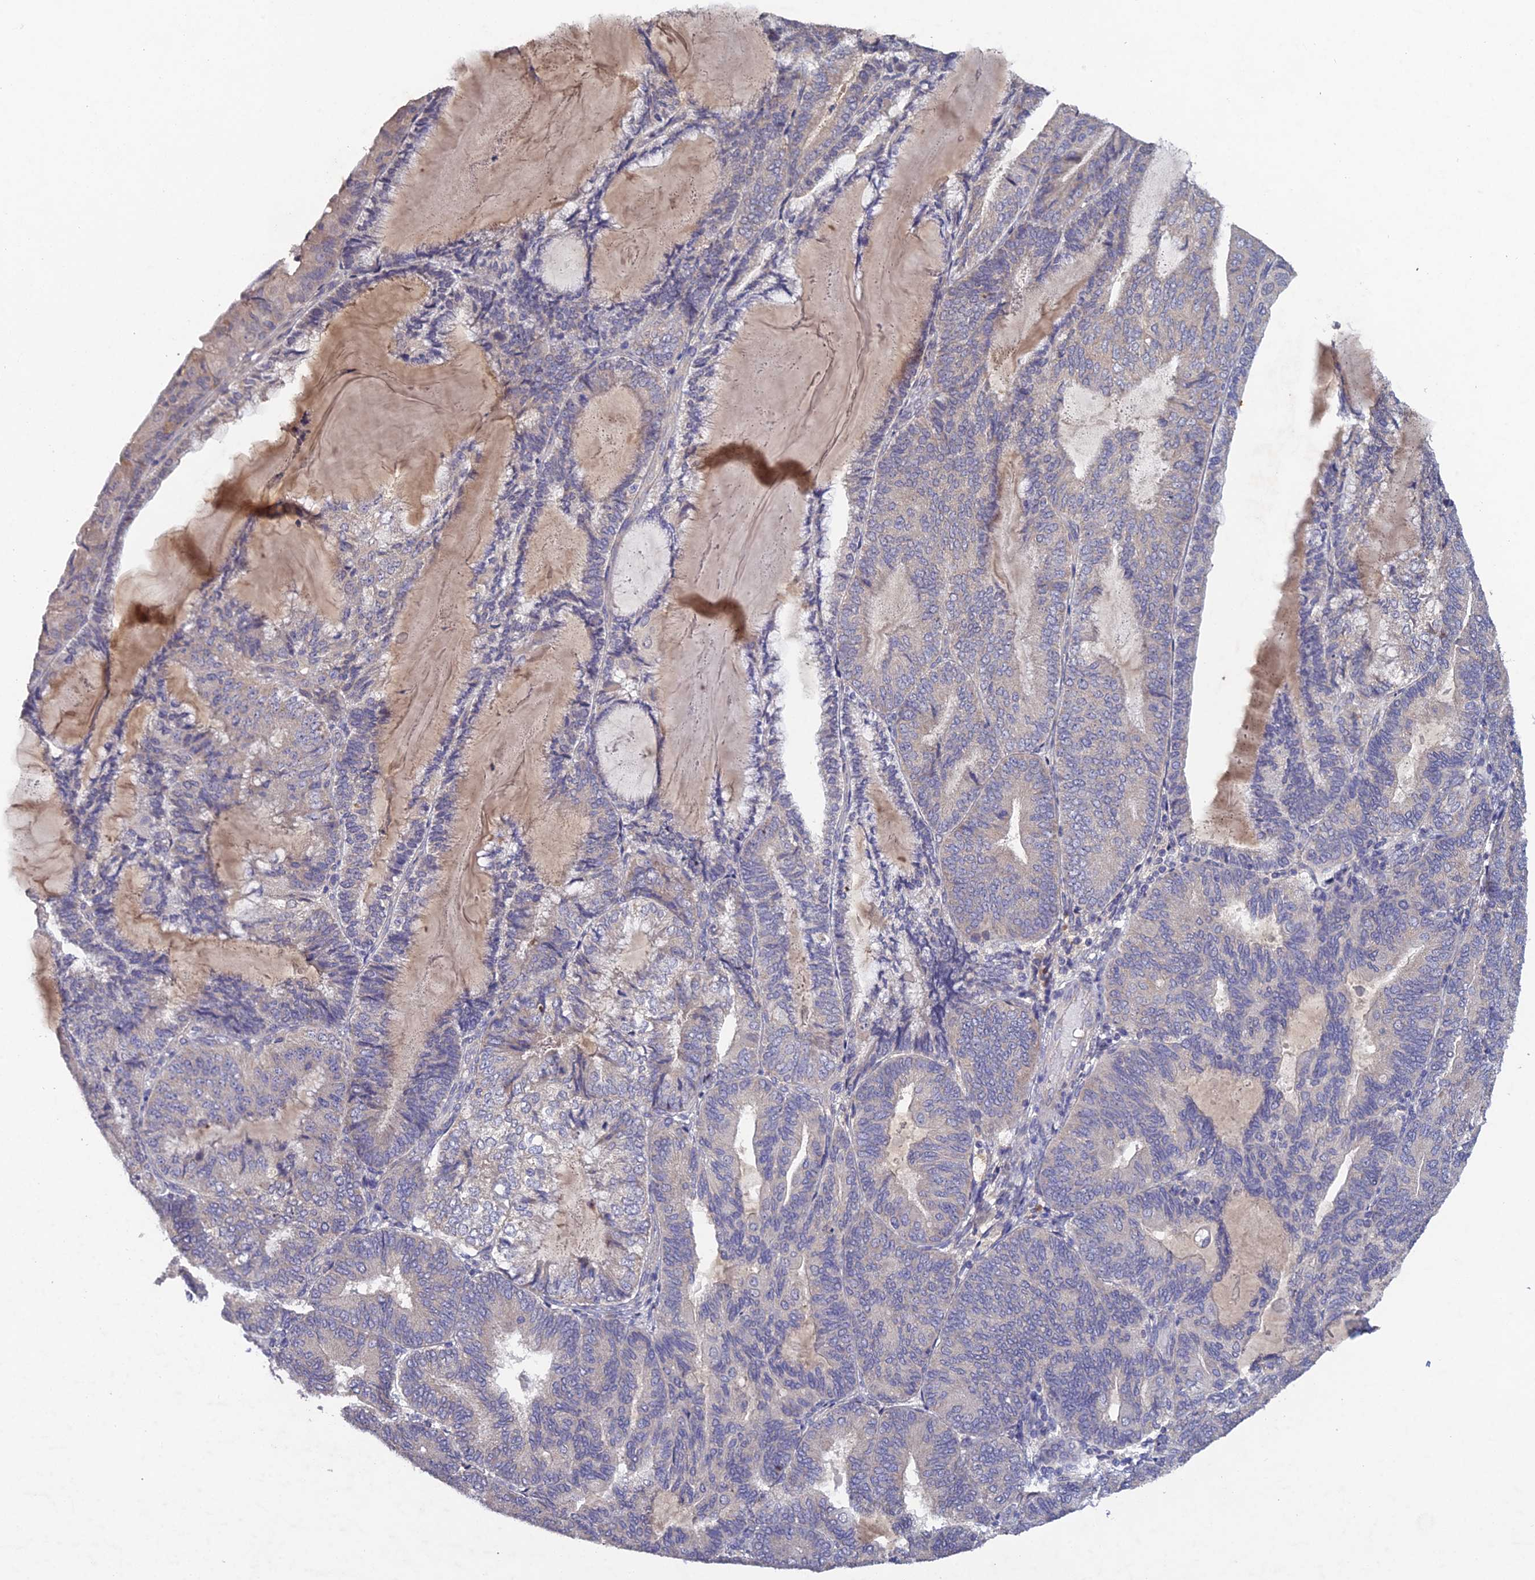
{"staining": {"intensity": "negative", "quantity": "none", "location": "none"}, "tissue": "endometrial cancer", "cell_type": "Tumor cells", "image_type": "cancer", "snomed": [{"axis": "morphology", "description": "Adenocarcinoma, NOS"}, {"axis": "topography", "description": "Endometrium"}], "caption": "The micrograph reveals no significant expression in tumor cells of endometrial cancer (adenocarcinoma).", "gene": "SLC39A13", "patient": {"sex": "female", "age": 81}}